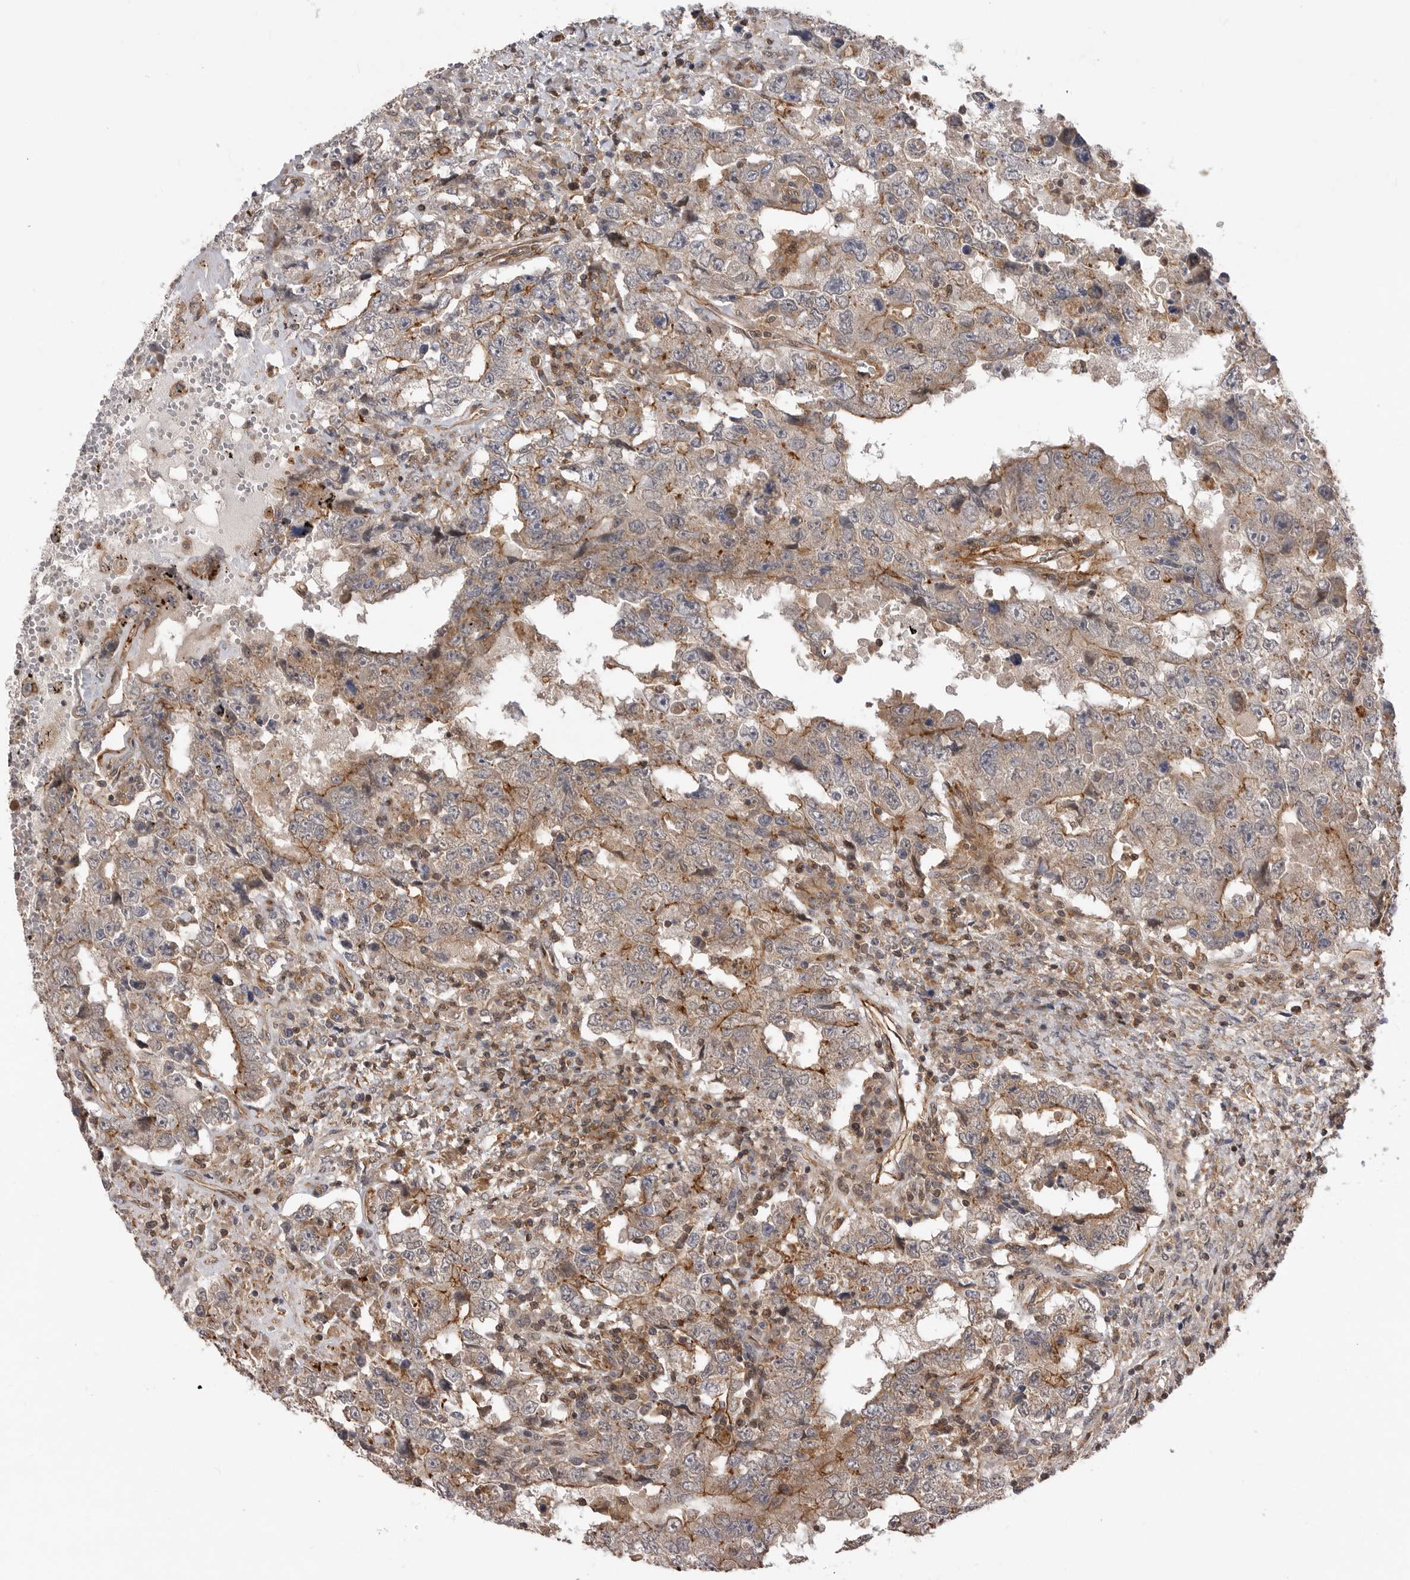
{"staining": {"intensity": "moderate", "quantity": "<25%", "location": "cytoplasmic/membranous"}, "tissue": "testis cancer", "cell_type": "Tumor cells", "image_type": "cancer", "snomed": [{"axis": "morphology", "description": "Carcinoma, Embryonal, NOS"}, {"axis": "topography", "description": "Testis"}], "caption": "Protein expression by IHC shows moderate cytoplasmic/membranous staining in approximately <25% of tumor cells in testis cancer.", "gene": "TRIM56", "patient": {"sex": "male", "age": 26}}